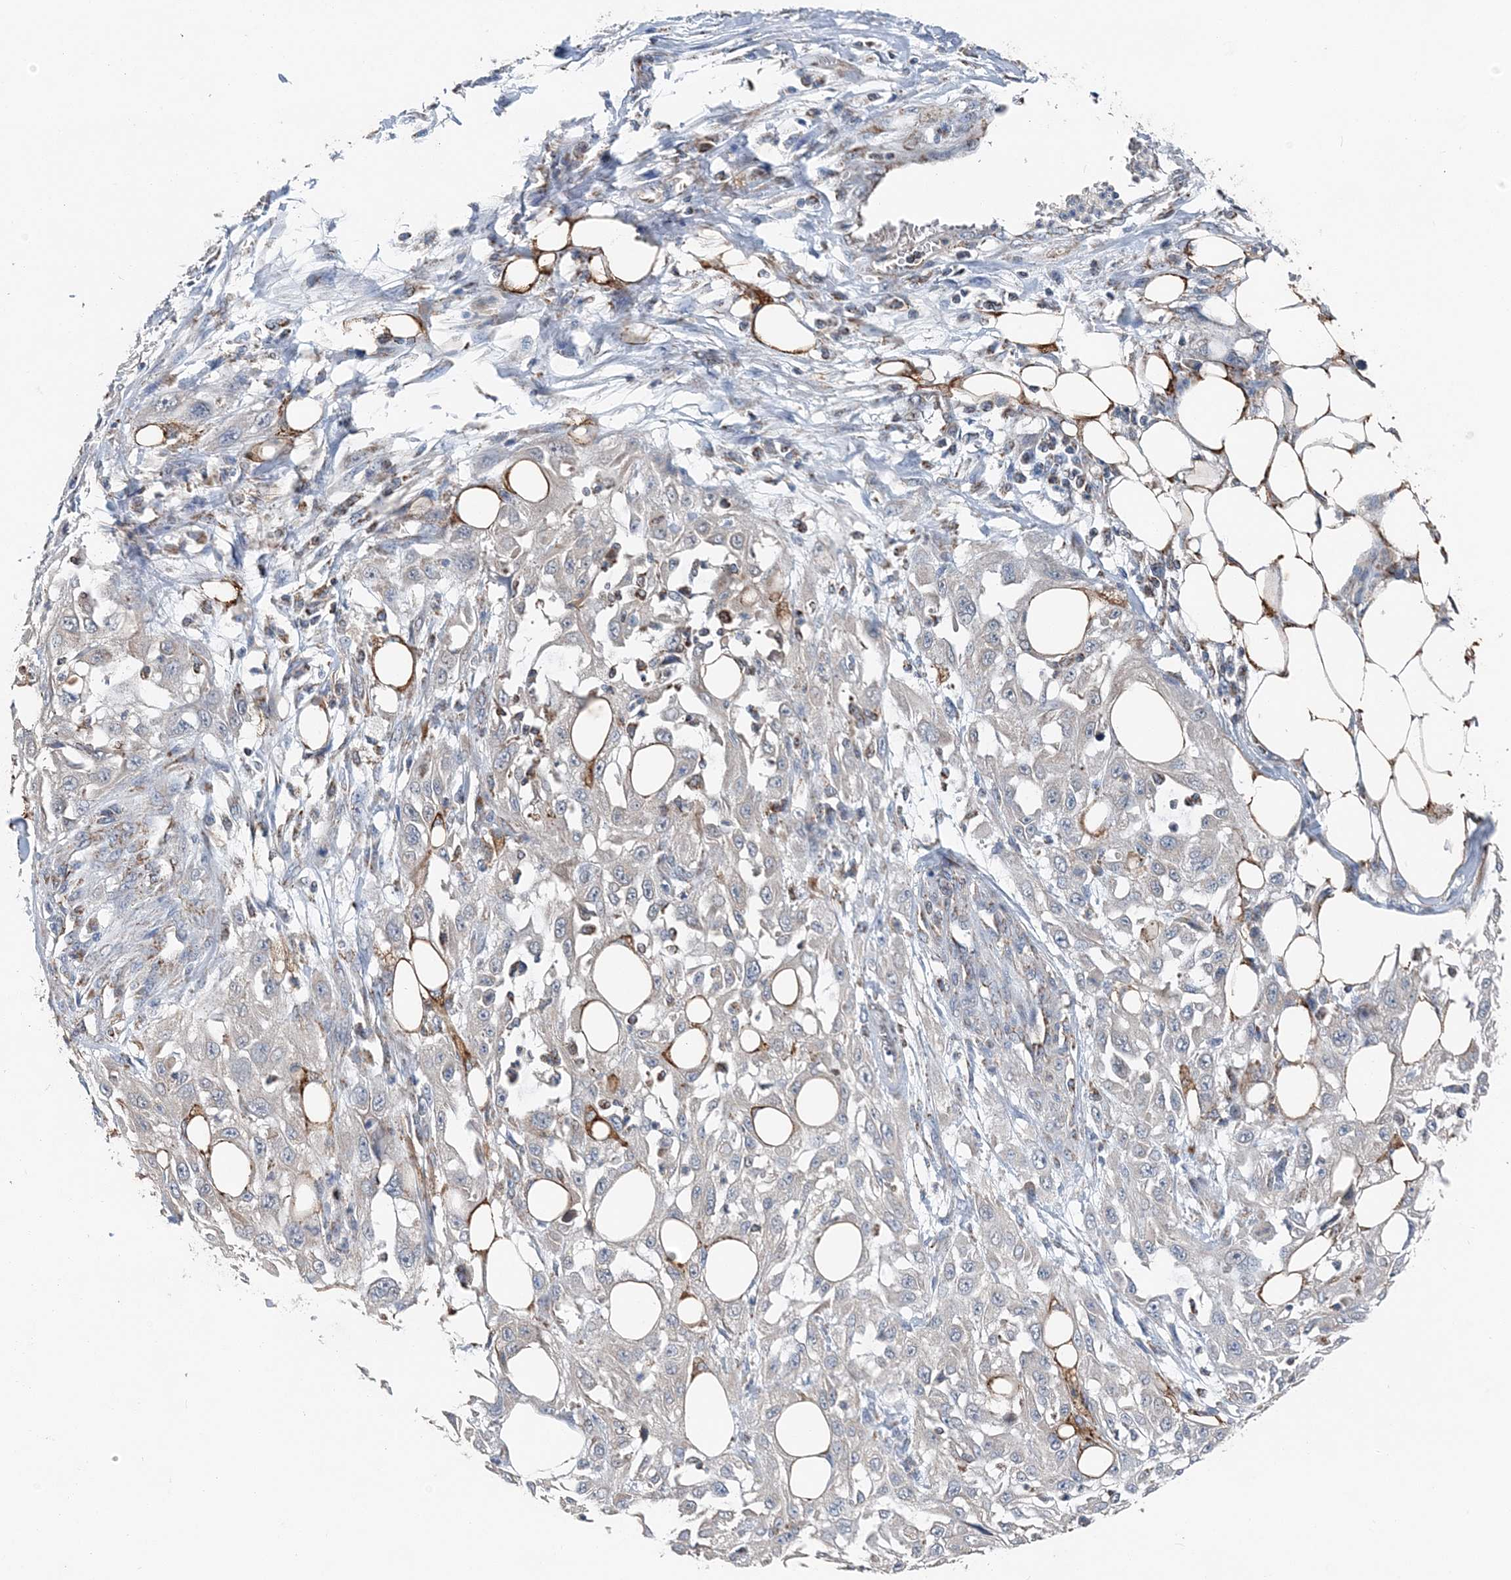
{"staining": {"intensity": "negative", "quantity": "none", "location": "none"}, "tissue": "skin cancer", "cell_type": "Tumor cells", "image_type": "cancer", "snomed": [{"axis": "morphology", "description": "Squamous cell carcinoma, NOS"}, {"axis": "topography", "description": "Skin"}], "caption": "Squamous cell carcinoma (skin) stained for a protein using IHC displays no expression tumor cells.", "gene": "SPRY2", "patient": {"sex": "male", "age": 75}}